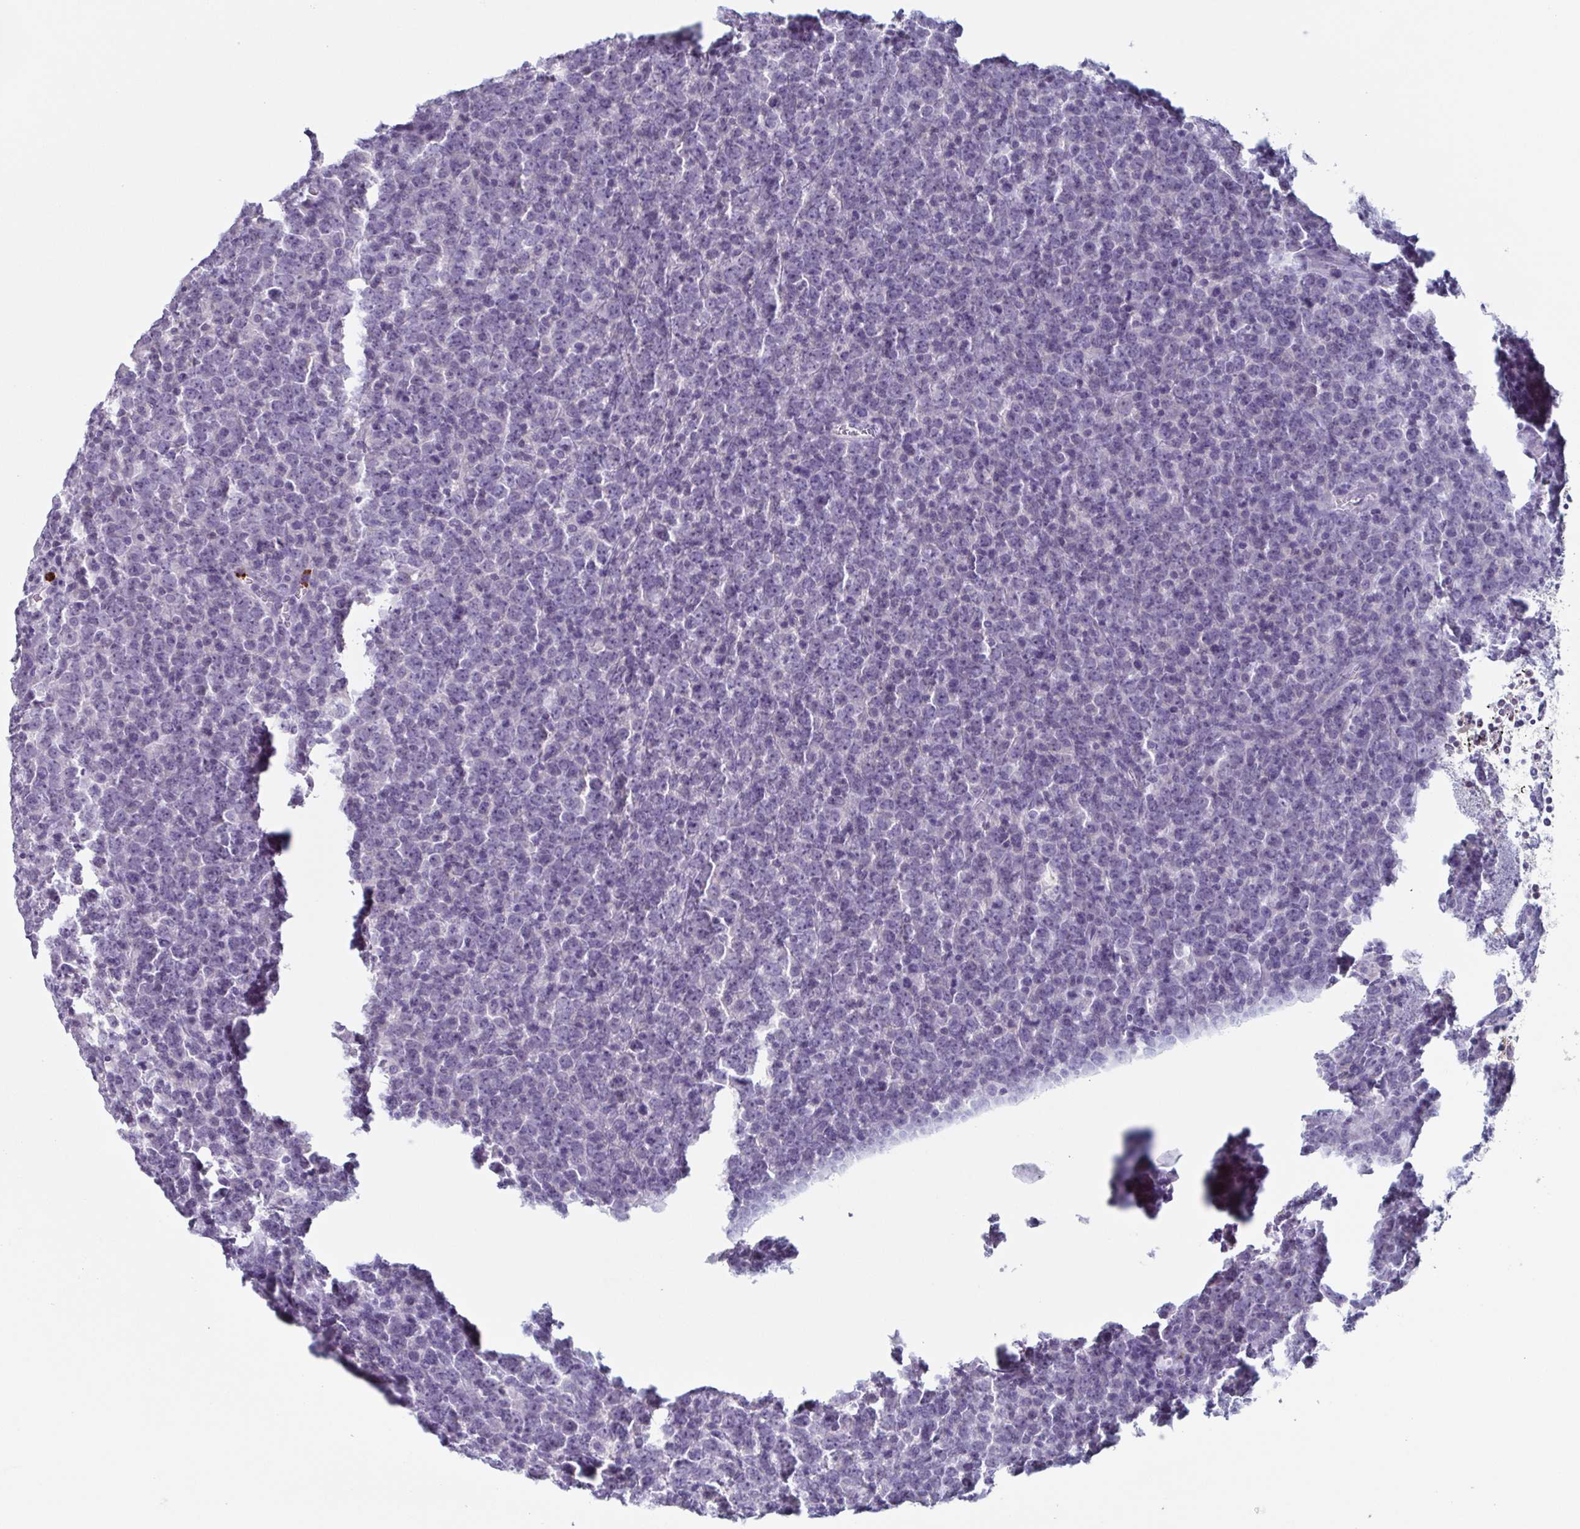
{"staining": {"intensity": "negative", "quantity": "none", "location": "none"}, "tissue": "lymphoma", "cell_type": "Tumor cells", "image_type": "cancer", "snomed": [{"axis": "morphology", "description": "Malignant lymphoma, non-Hodgkin's type, High grade"}, {"axis": "topography", "description": "Lymph node"}], "caption": "Immunohistochemistry of lymphoma reveals no staining in tumor cells. Brightfield microscopy of IHC stained with DAB (3,3'-diaminobenzidine) (brown) and hematoxylin (blue), captured at high magnification.", "gene": "BPI", "patient": {"sex": "male", "age": 51}}